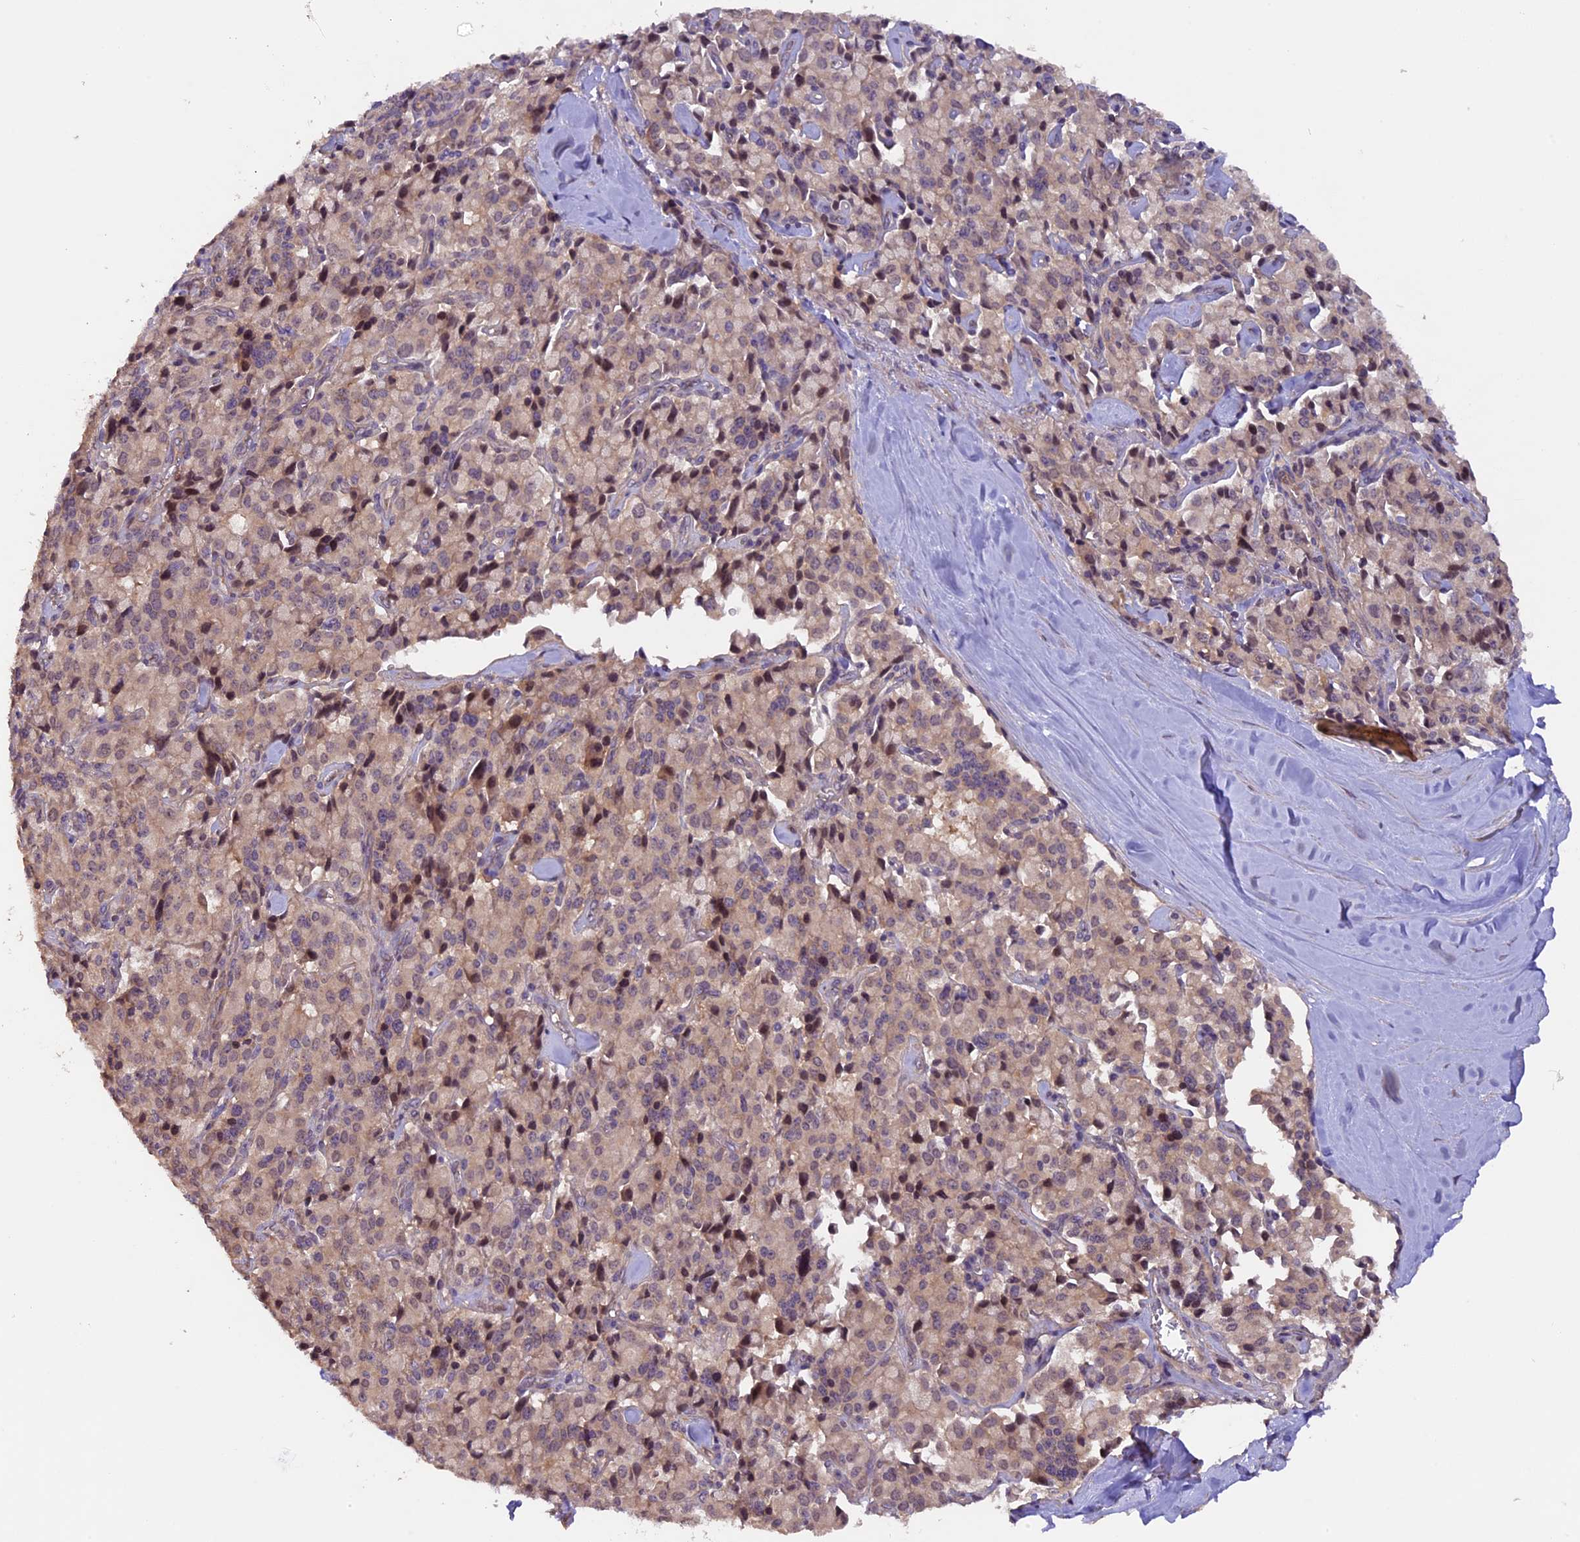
{"staining": {"intensity": "weak", "quantity": "<25%", "location": "cytoplasmic/membranous"}, "tissue": "pancreatic cancer", "cell_type": "Tumor cells", "image_type": "cancer", "snomed": [{"axis": "morphology", "description": "Adenocarcinoma, NOS"}, {"axis": "topography", "description": "Pancreas"}], "caption": "Immunohistochemical staining of human pancreatic adenocarcinoma exhibits no significant expression in tumor cells.", "gene": "GNB5", "patient": {"sex": "male", "age": 65}}